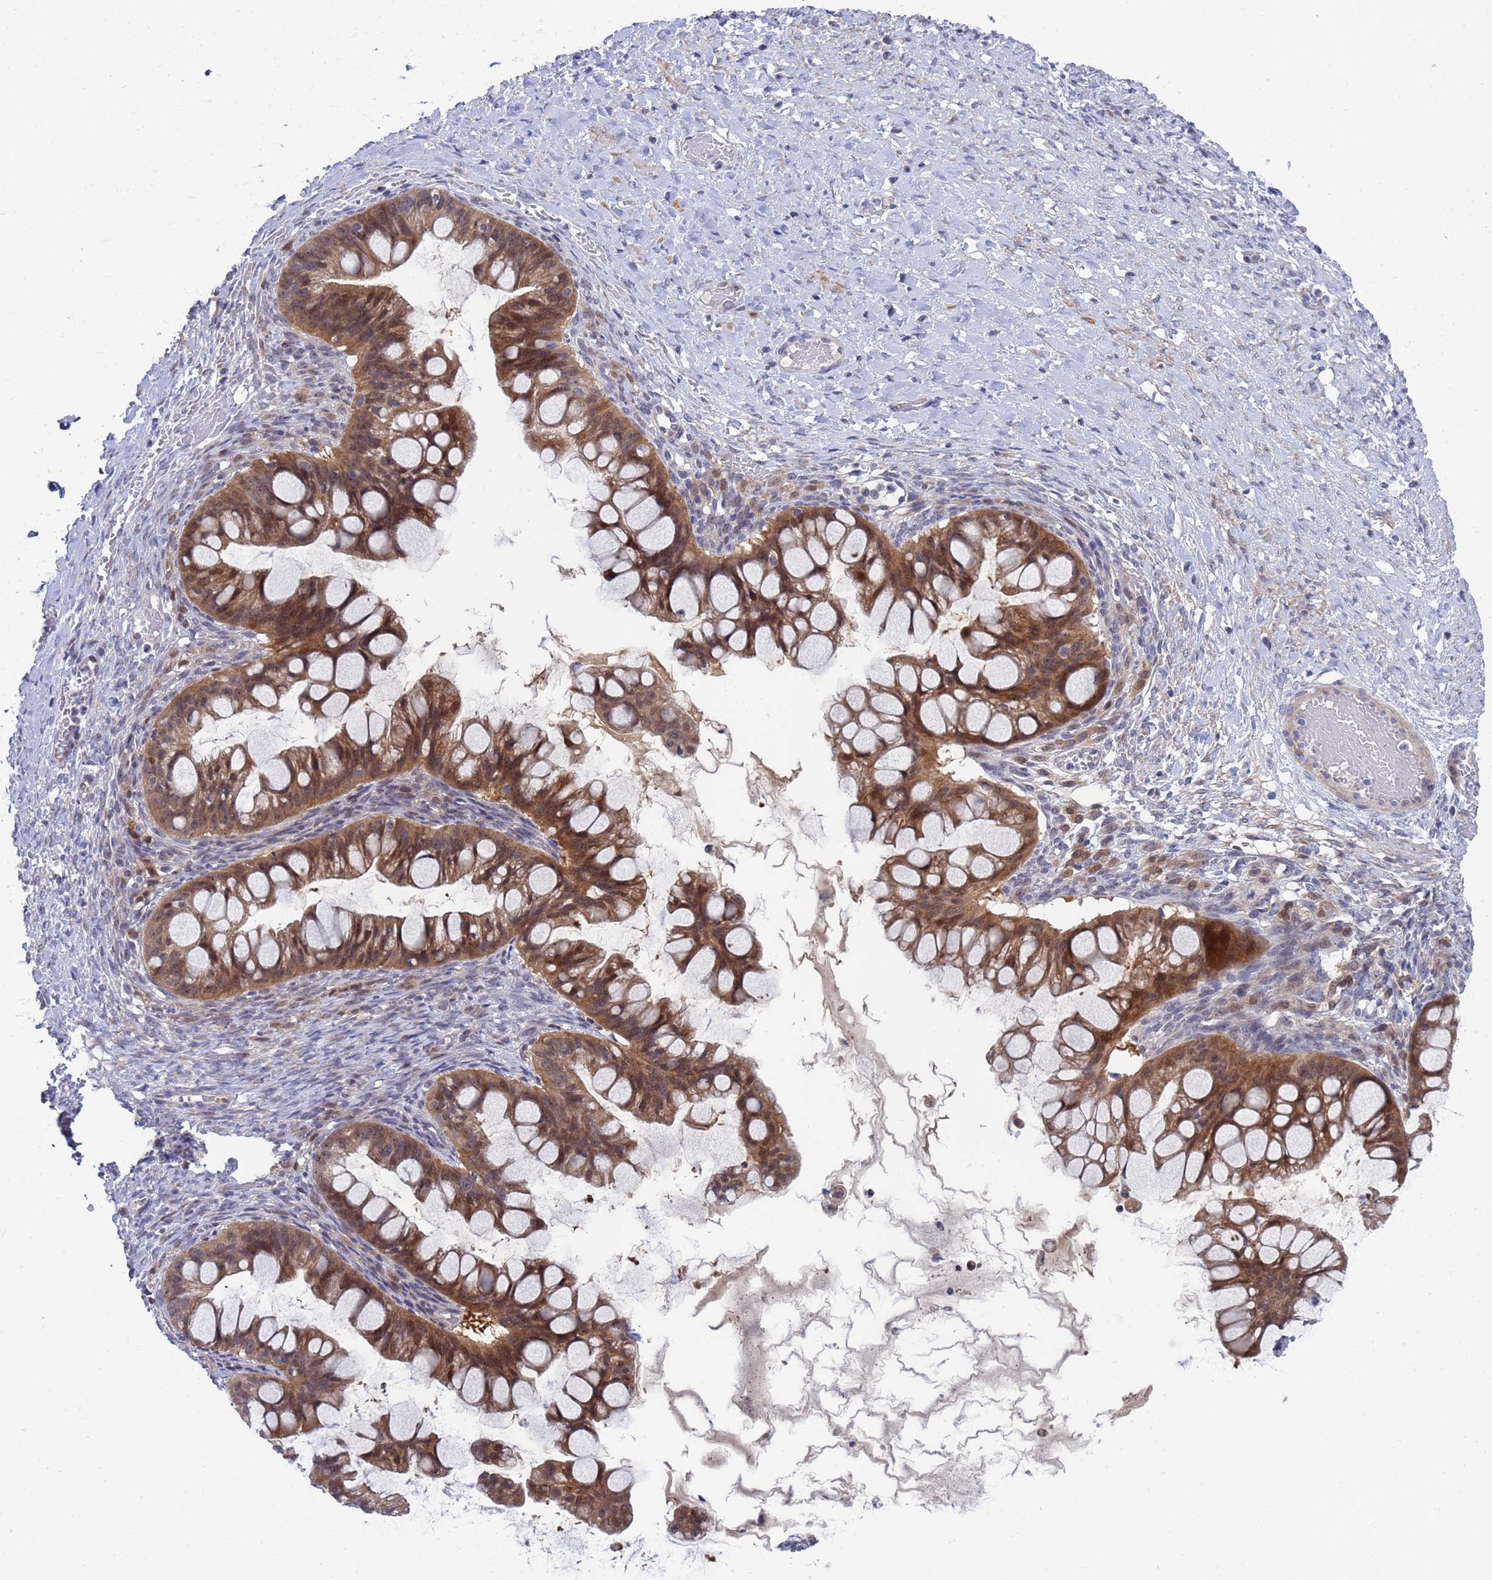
{"staining": {"intensity": "moderate", "quantity": ">75%", "location": "cytoplasmic/membranous,nuclear"}, "tissue": "ovarian cancer", "cell_type": "Tumor cells", "image_type": "cancer", "snomed": [{"axis": "morphology", "description": "Cystadenocarcinoma, mucinous, NOS"}, {"axis": "topography", "description": "Ovary"}], "caption": "Protein staining of mucinous cystadenocarcinoma (ovarian) tissue reveals moderate cytoplasmic/membranous and nuclear positivity in approximately >75% of tumor cells.", "gene": "ENOSF1", "patient": {"sex": "female", "age": 73}}